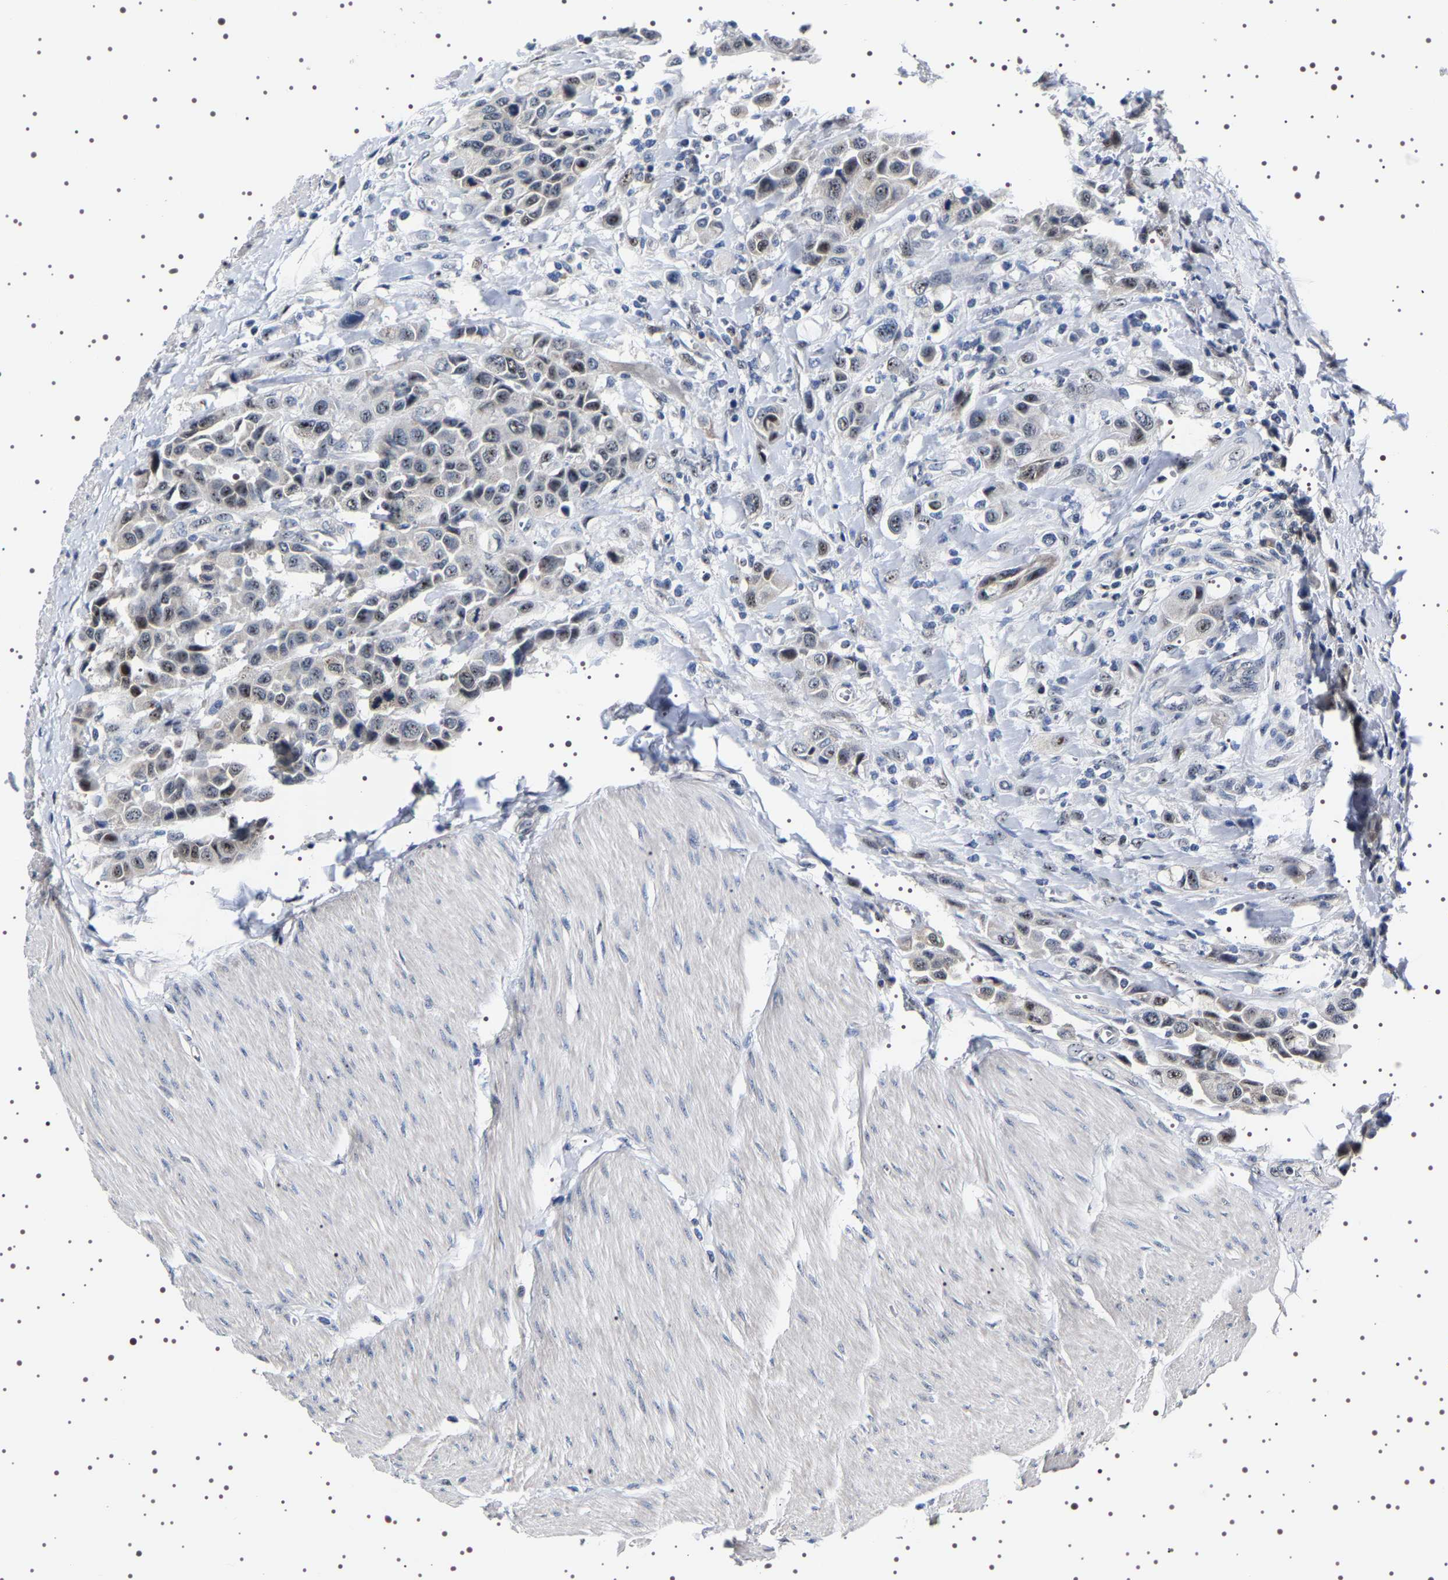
{"staining": {"intensity": "moderate", "quantity": "<25%", "location": "nuclear"}, "tissue": "urothelial cancer", "cell_type": "Tumor cells", "image_type": "cancer", "snomed": [{"axis": "morphology", "description": "Urothelial carcinoma, High grade"}, {"axis": "topography", "description": "Urinary bladder"}], "caption": "The histopathology image reveals staining of urothelial cancer, revealing moderate nuclear protein positivity (brown color) within tumor cells.", "gene": "GNL3", "patient": {"sex": "male", "age": 50}}